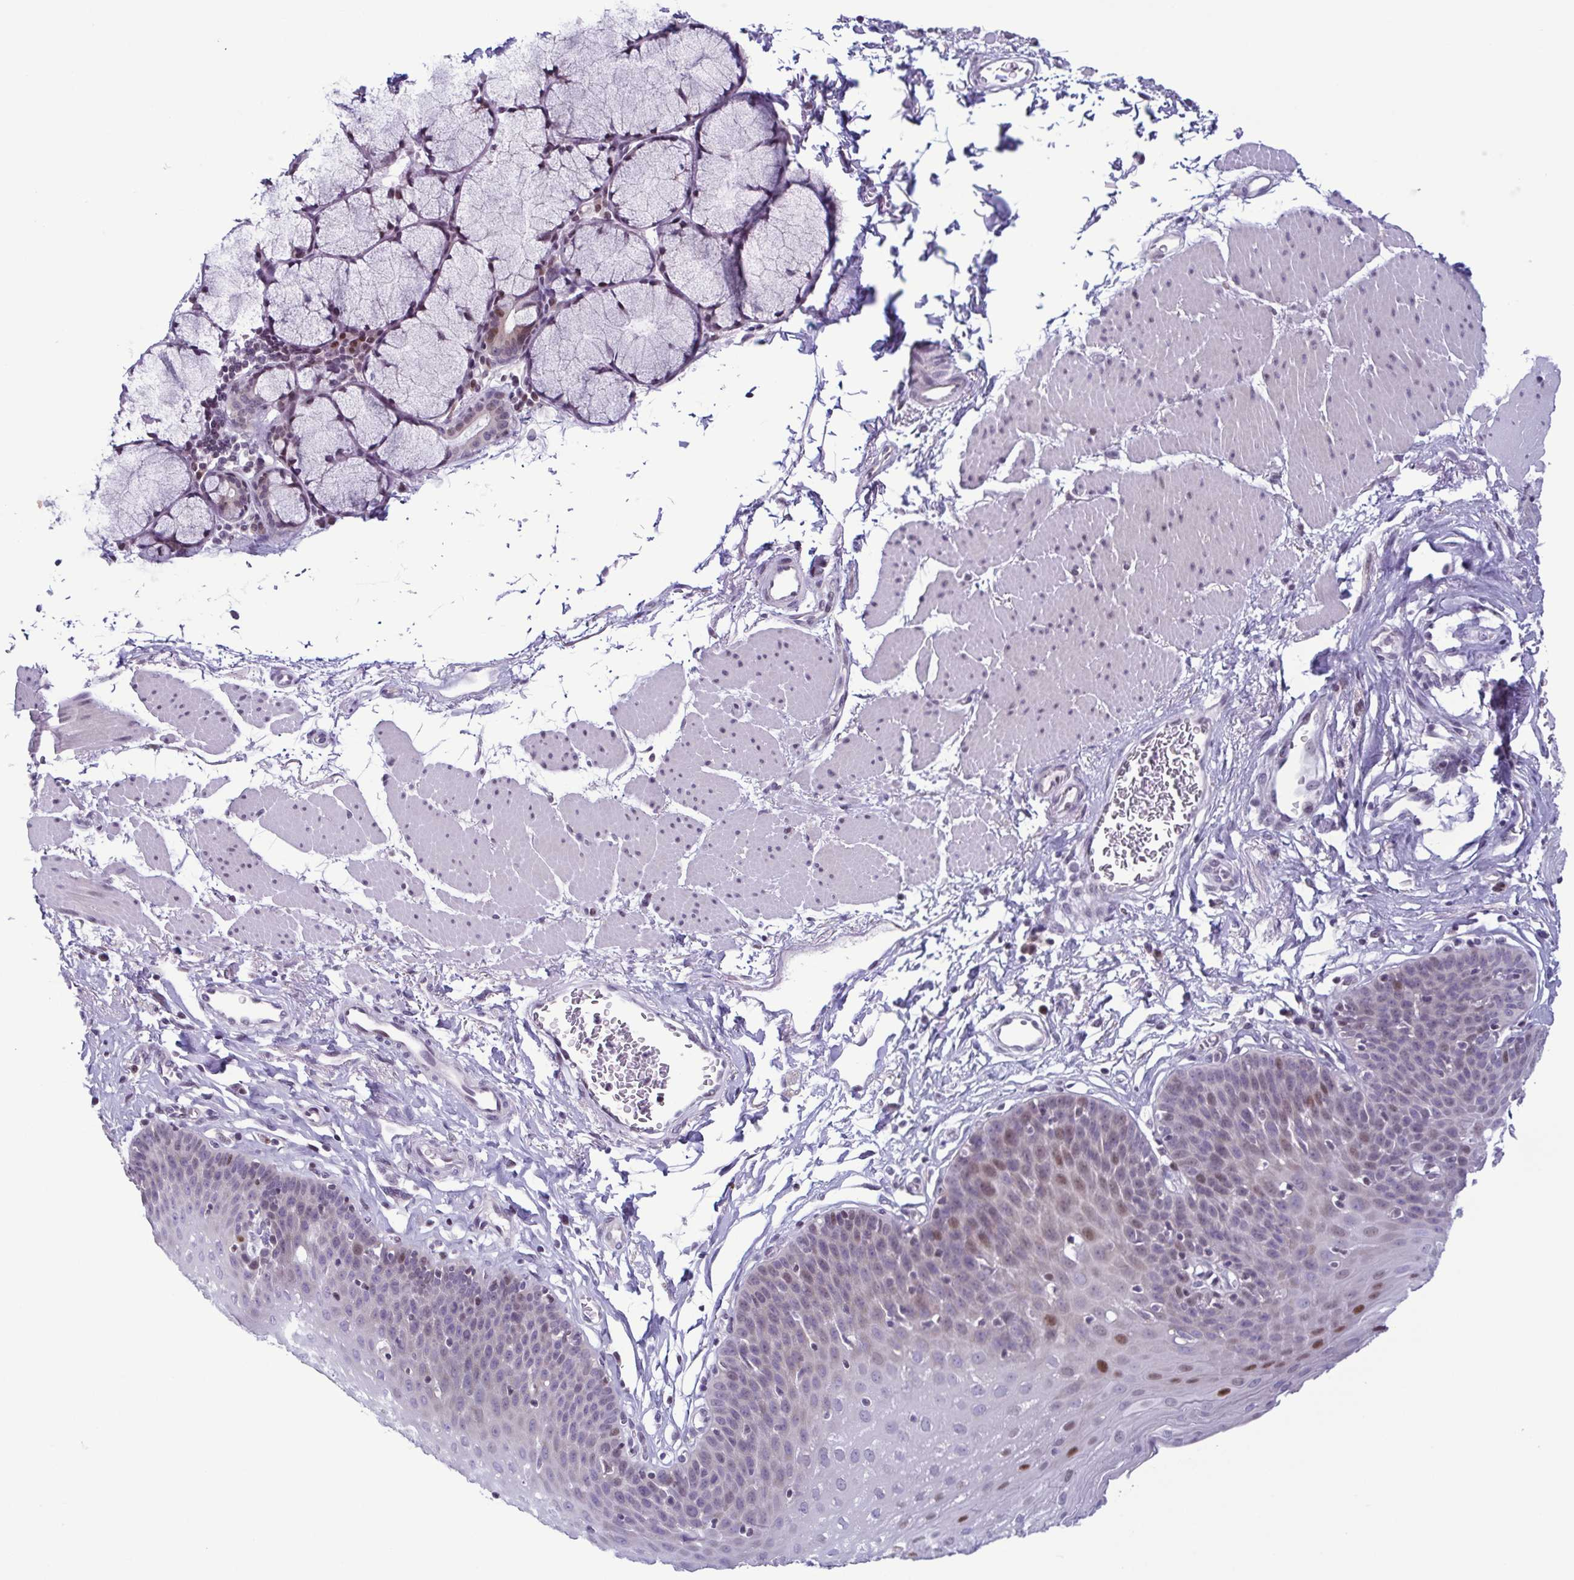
{"staining": {"intensity": "moderate", "quantity": "<25%", "location": "nuclear"}, "tissue": "esophagus", "cell_type": "Squamous epithelial cells", "image_type": "normal", "snomed": [{"axis": "morphology", "description": "Normal tissue, NOS"}, {"axis": "topography", "description": "Esophagus"}], "caption": "Esophagus was stained to show a protein in brown. There is low levels of moderate nuclear positivity in about <25% of squamous epithelial cells. The protein is stained brown, and the nuclei are stained in blue (DAB IHC with brightfield microscopy, high magnification).", "gene": "IRF1", "patient": {"sex": "female", "age": 81}}